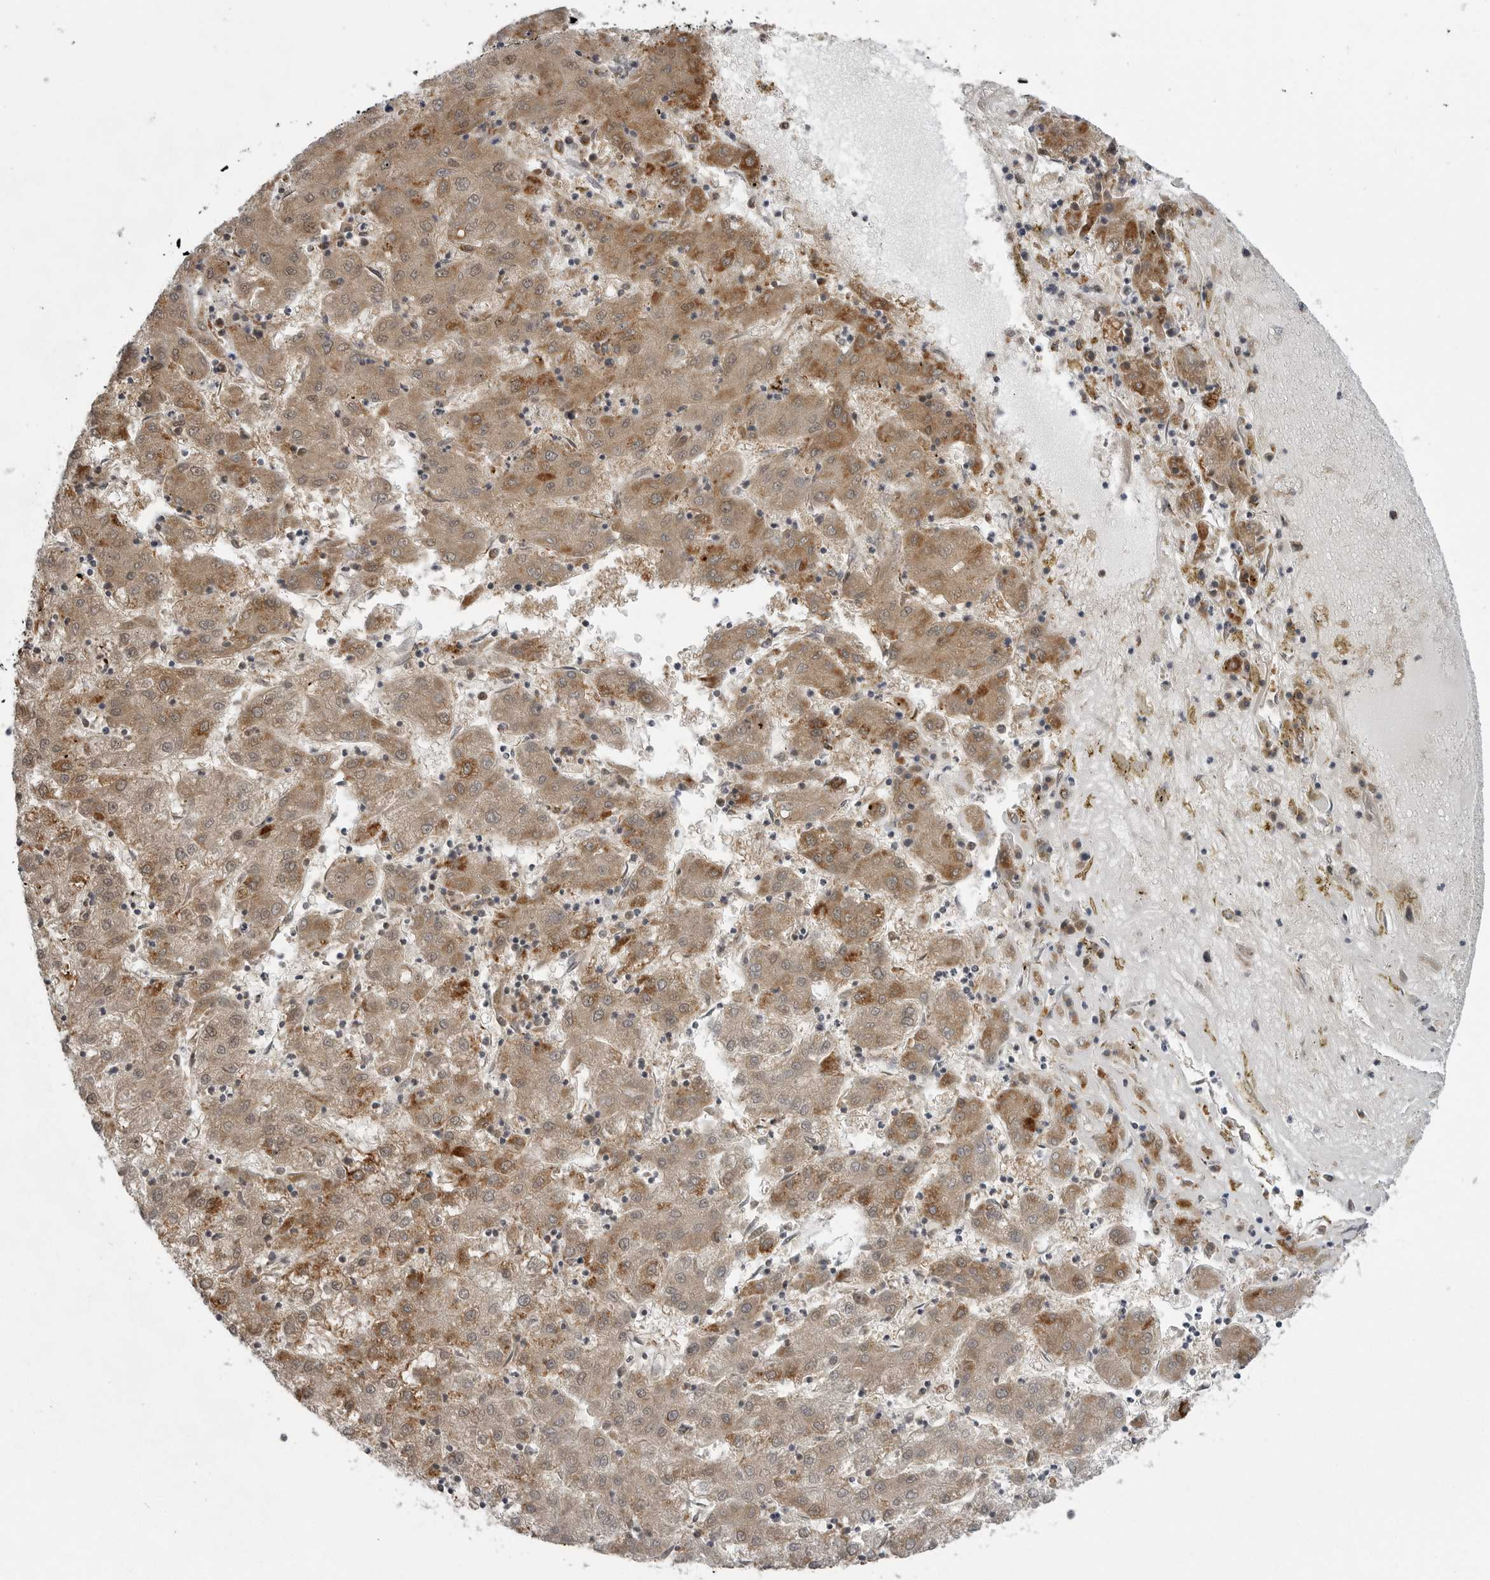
{"staining": {"intensity": "moderate", "quantity": "25%-75%", "location": "cytoplasmic/membranous"}, "tissue": "liver cancer", "cell_type": "Tumor cells", "image_type": "cancer", "snomed": [{"axis": "morphology", "description": "Carcinoma, Hepatocellular, NOS"}, {"axis": "topography", "description": "Liver"}], "caption": "High-power microscopy captured an IHC histopathology image of hepatocellular carcinoma (liver), revealing moderate cytoplasmic/membranous staining in approximately 25%-75% of tumor cells.", "gene": "FH", "patient": {"sex": "male", "age": 72}}